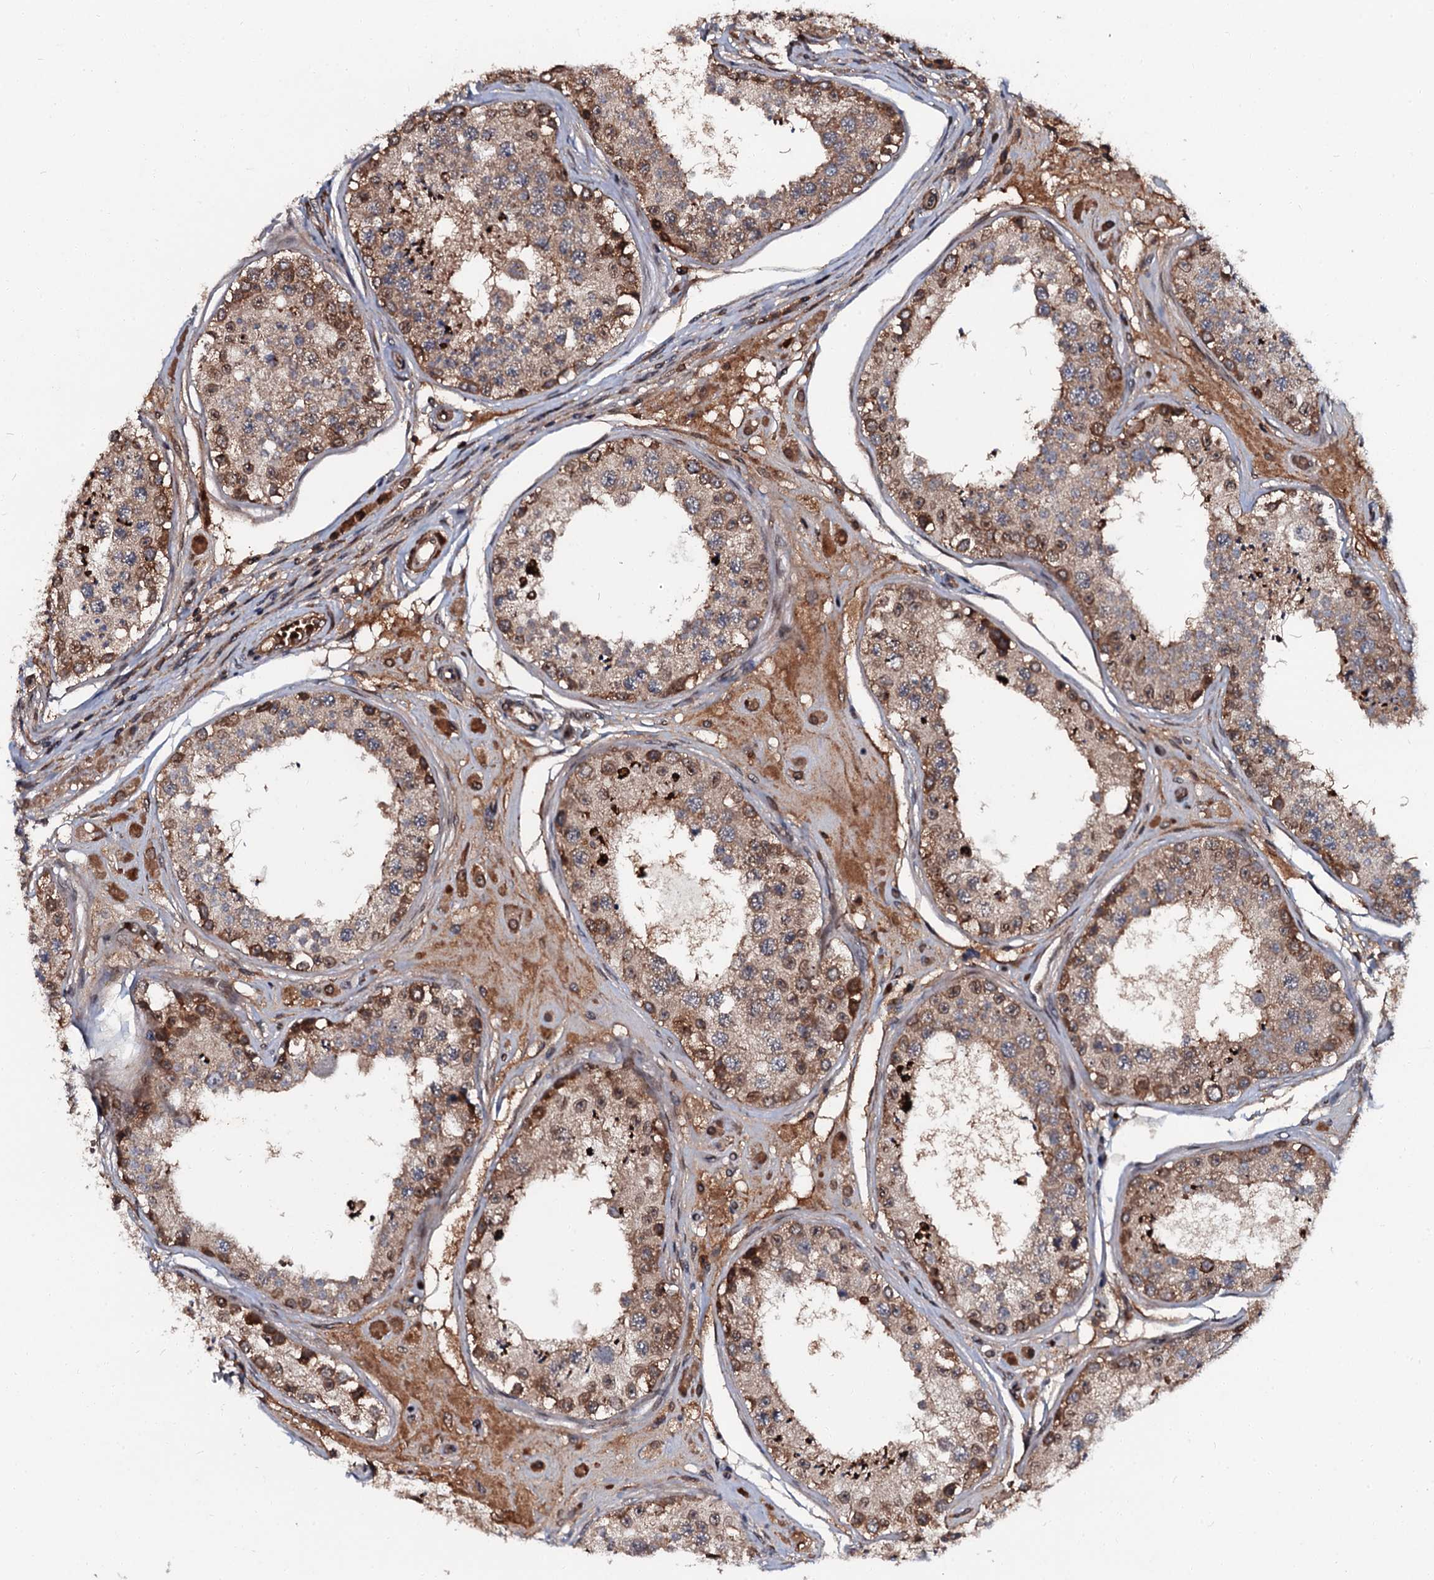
{"staining": {"intensity": "strong", "quantity": "25%-75%", "location": "cytoplasmic/membranous"}, "tissue": "testis", "cell_type": "Cells in seminiferous ducts", "image_type": "normal", "snomed": [{"axis": "morphology", "description": "Normal tissue, NOS"}, {"axis": "topography", "description": "Testis"}], "caption": "Immunohistochemistry (IHC) image of normal testis: testis stained using IHC displays high levels of strong protein expression localized specifically in the cytoplasmic/membranous of cells in seminiferous ducts, appearing as a cytoplasmic/membranous brown color.", "gene": "N4BP1", "patient": {"sex": "male", "age": 25}}